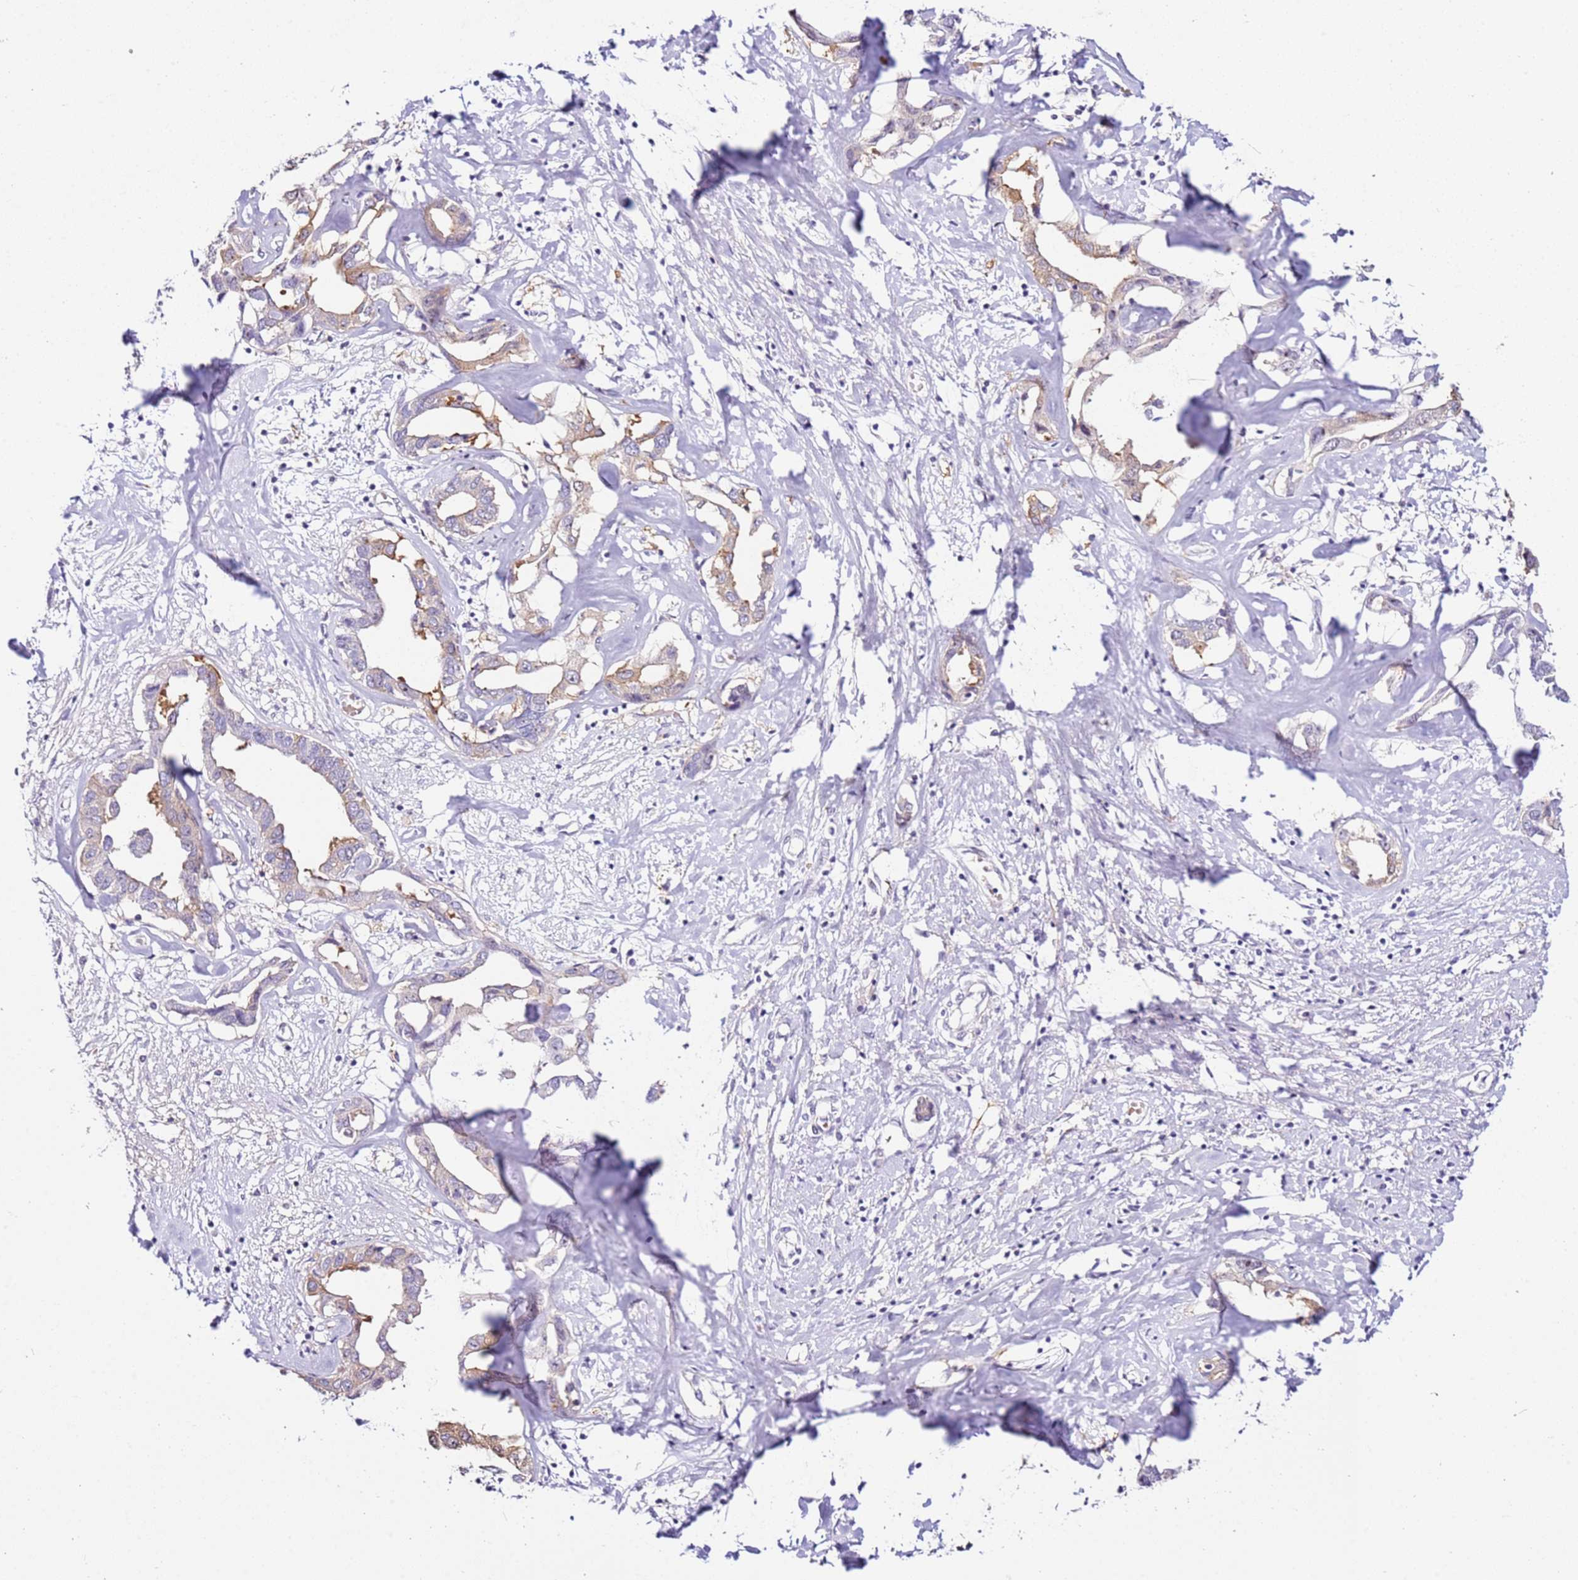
{"staining": {"intensity": "moderate", "quantity": "25%-75%", "location": "cytoplasmic/membranous"}, "tissue": "liver cancer", "cell_type": "Tumor cells", "image_type": "cancer", "snomed": [{"axis": "morphology", "description": "Cholangiocarcinoma"}, {"axis": "topography", "description": "Liver"}], "caption": "An immunohistochemistry (IHC) image of neoplastic tissue is shown. Protein staining in brown shows moderate cytoplasmic/membranous positivity in liver cancer (cholangiocarcinoma) within tumor cells. The staining was performed using DAB (3,3'-diaminobenzidine) to visualize the protein expression in brown, while the nuclei were stained in blue with hematoxylin (Magnification: 20x).", "gene": "HGD", "patient": {"sex": "male", "age": 59}}